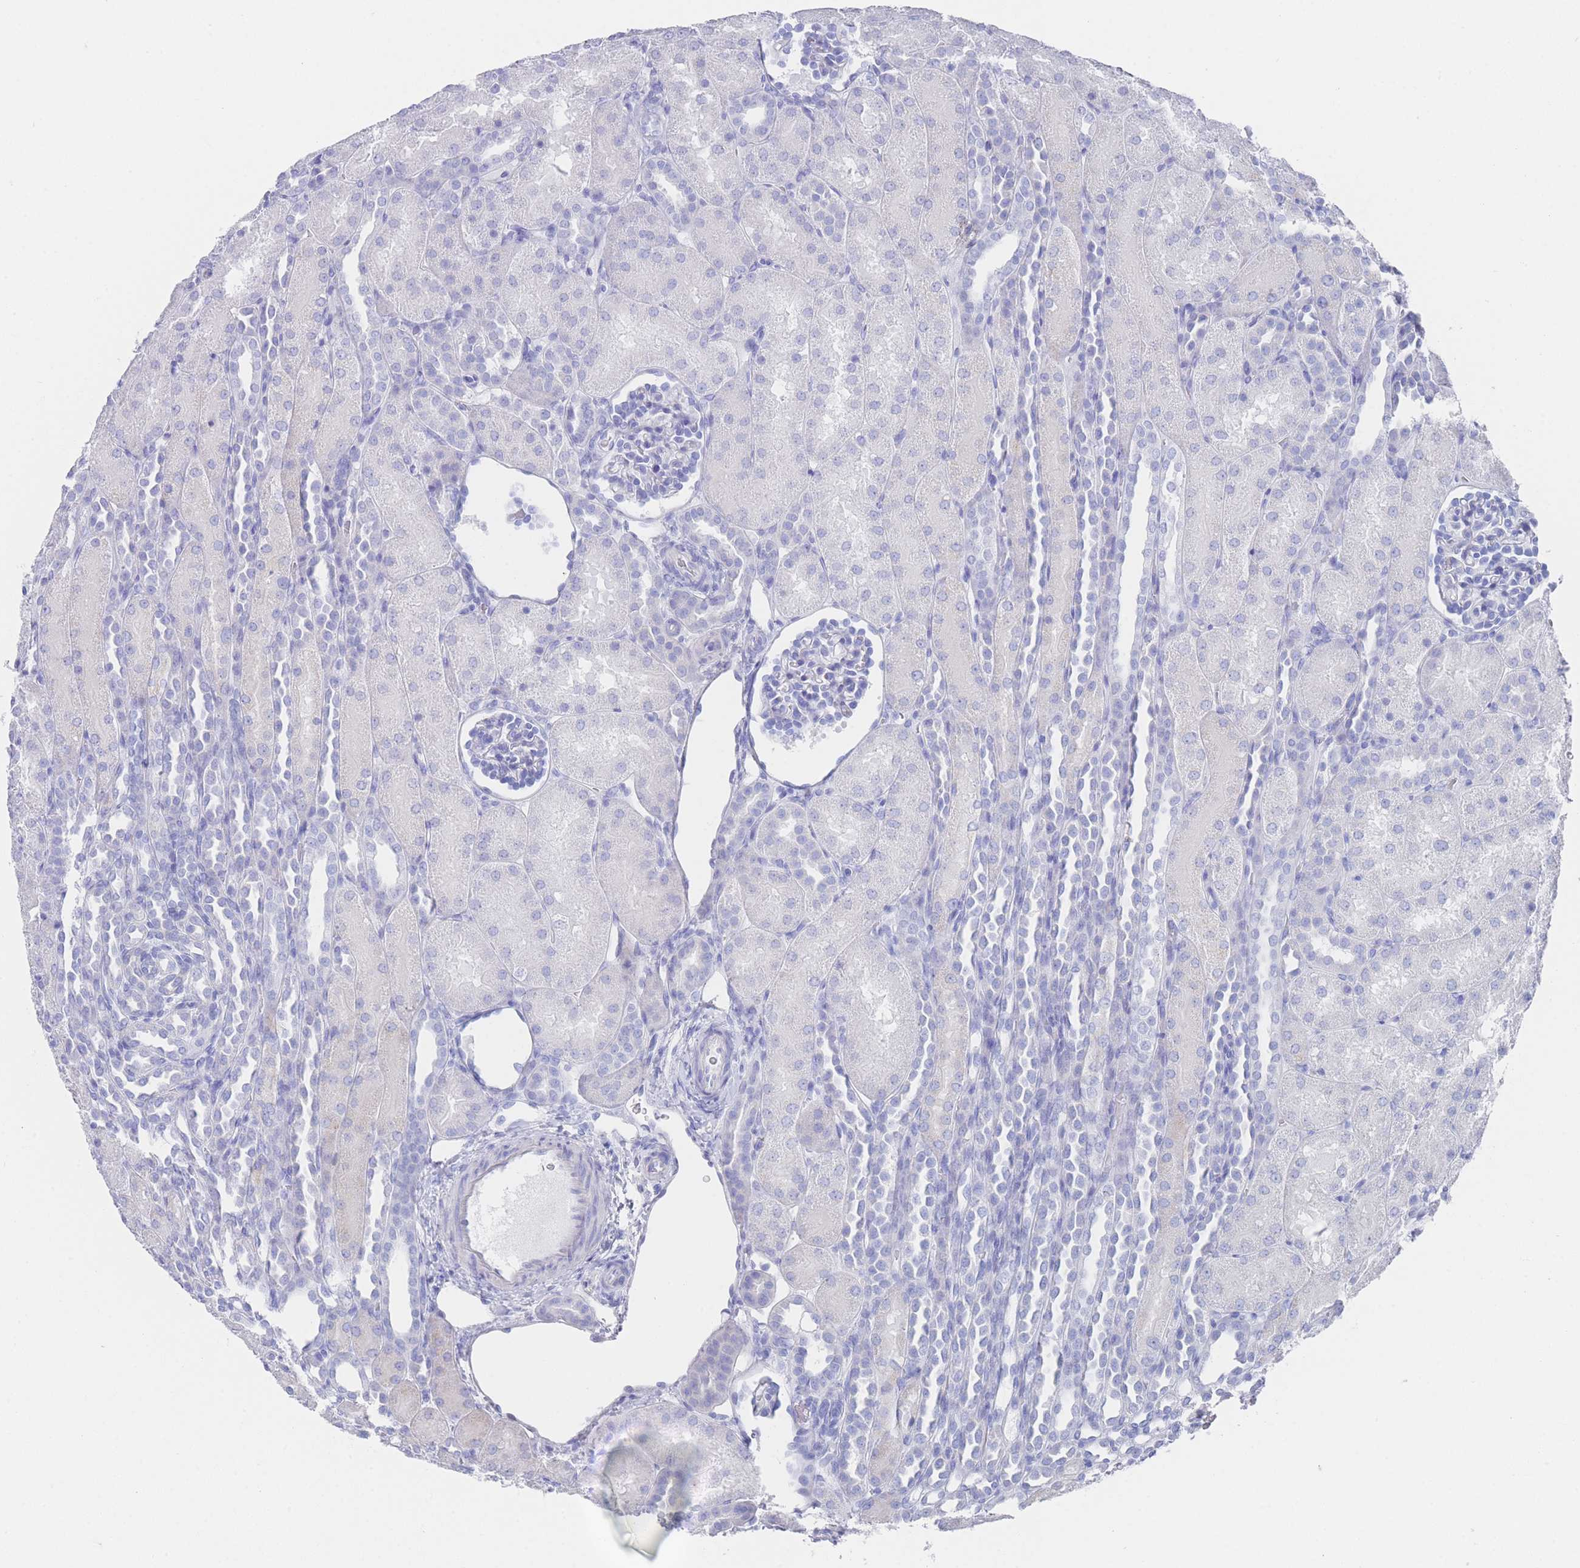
{"staining": {"intensity": "negative", "quantity": "none", "location": "none"}, "tissue": "kidney", "cell_type": "Cells in glomeruli", "image_type": "normal", "snomed": [{"axis": "morphology", "description": "Normal tissue, NOS"}, {"axis": "topography", "description": "Kidney"}], "caption": "A high-resolution micrograph shows immunohistochemistry staining of unremarkable kidney, which exhibits no significant staining in cells in glomeruli.", "gene": "LRRC37A2", "patient": {"sex": "male", "age": 1}}